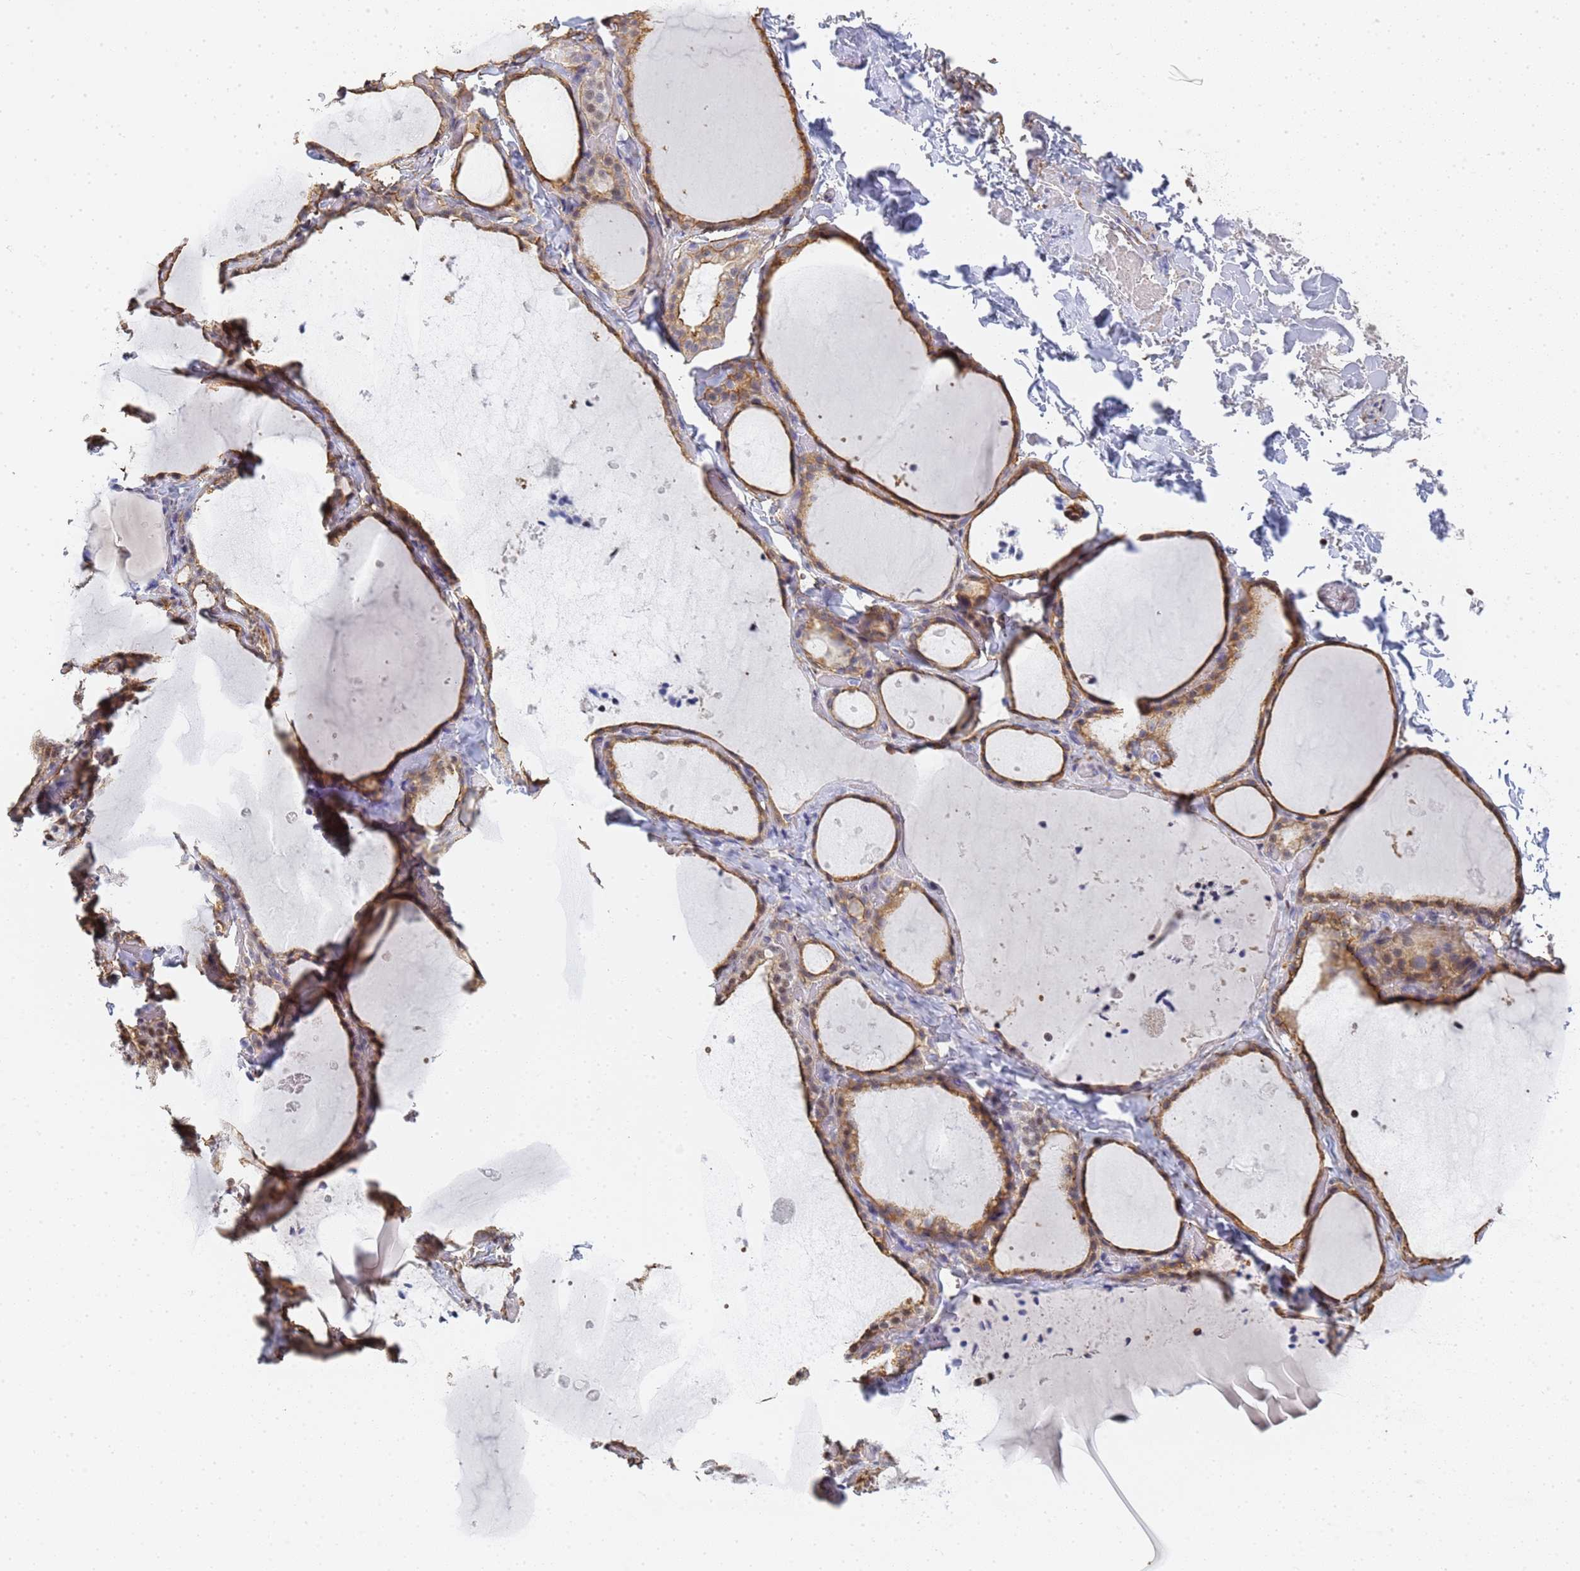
{"staining": {"intensity": "moderate", "quantity": ">75%", "location": "cytoplasmic/membranous,nuclear"}, "tissue": "thyroid gland", "cell_type": "Glandular cells", "image_type": "normal", "snomed": [{"axis": "morphology", "description": "Normal tissue, NOS"}, {"axis": "topography", "description": "Thyroid gland"}], "caption": "IHC of normal human thyroid gland demonstrates medium levels of moderate cytoplasmic/membranous,nuclear staining in about >75% of glandular cells. (Brightfield microscopy of DAB IHC at high magnification).", "gene": "PRRT4", "patient": {"sex": "female", "age": 44}}